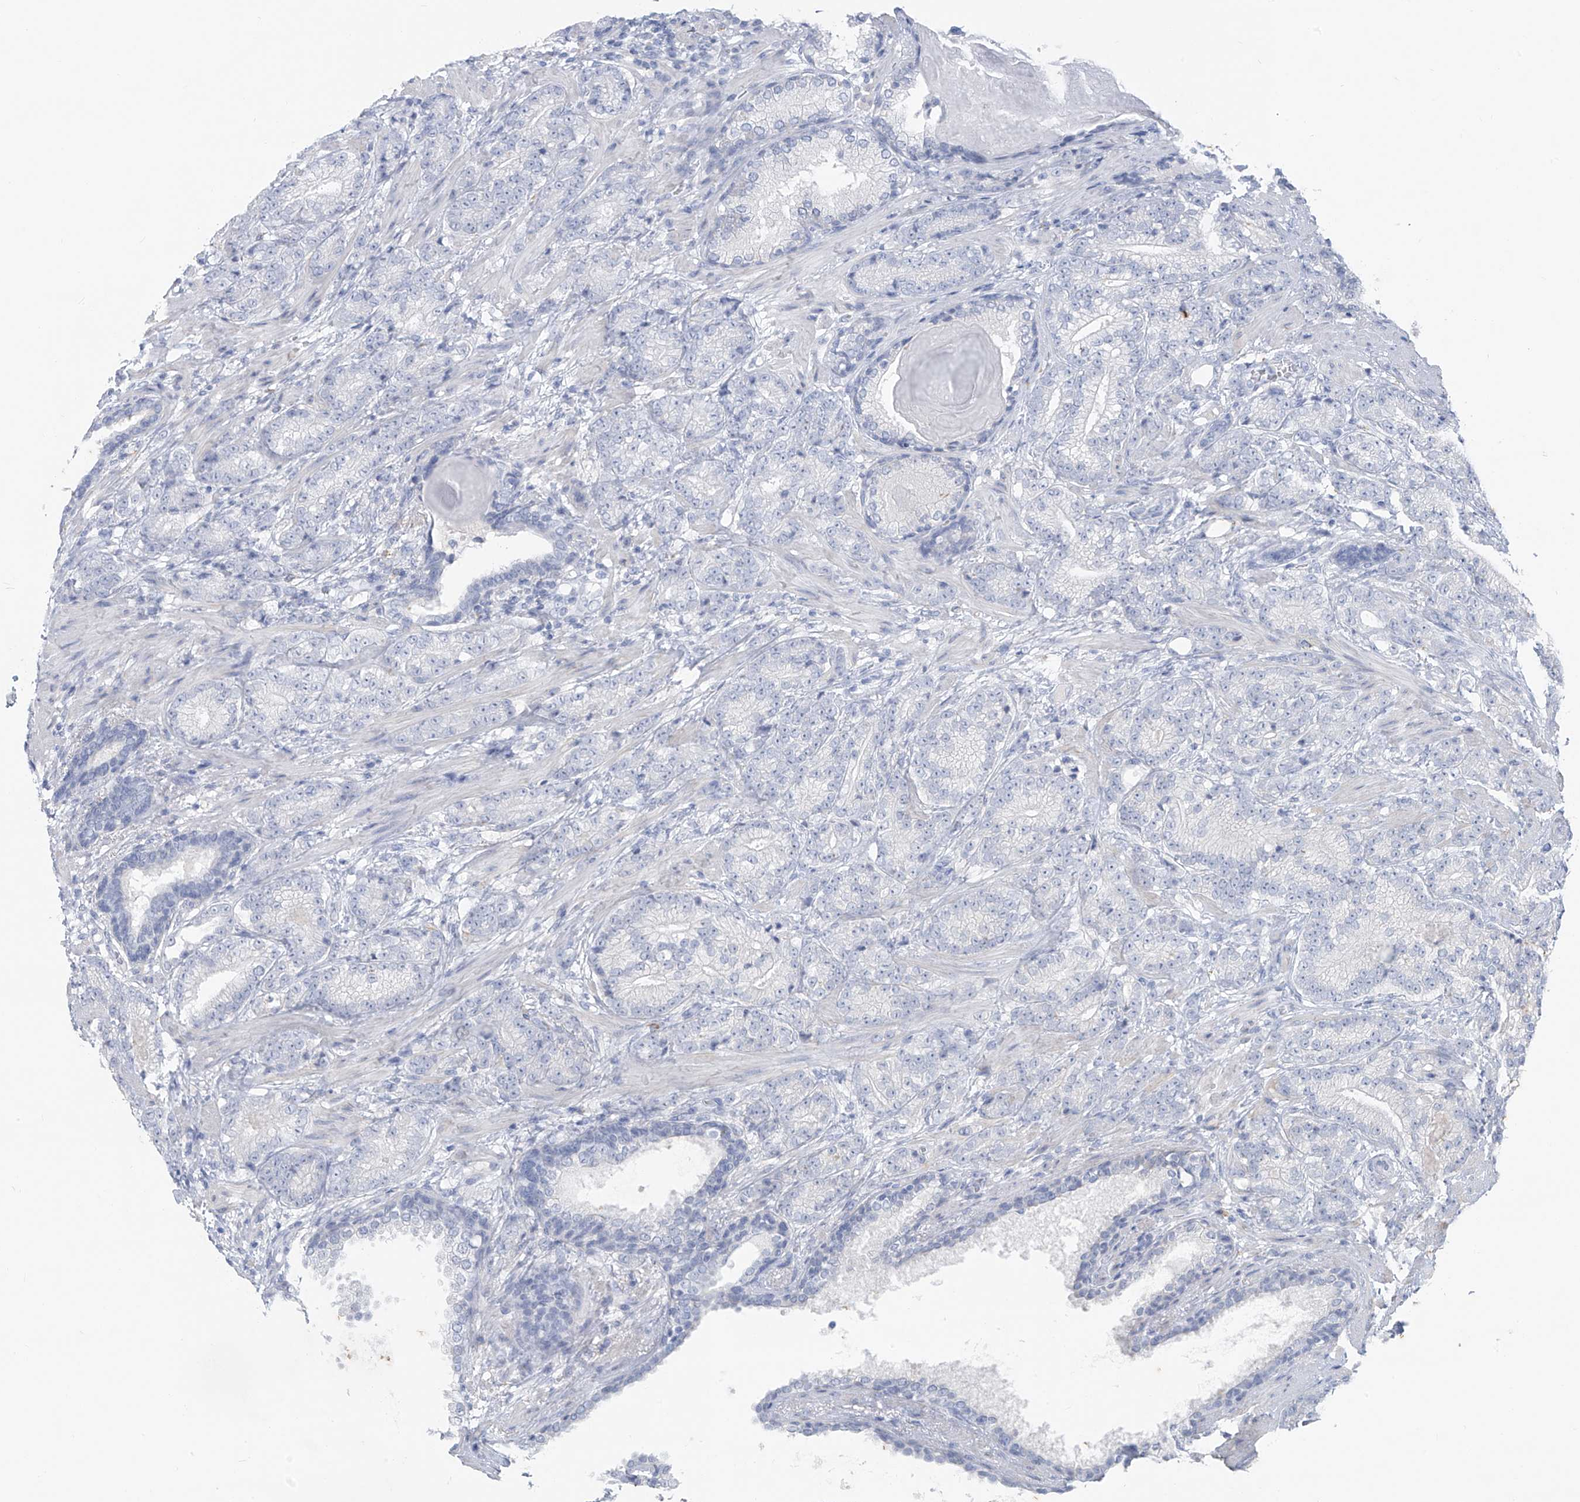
{"staining": {"intensity": "negative", "quantity": "none", "location": "none"}, "tissue": "prostate cancer", "cell_type": "Tumor cells", "image_type": "cancer", "snomed": [{"axis": "morphology", "description": "Adenocarcinoma, High grade"}, {"axis": "topography", "description": "Prostate"}], "caption": "Prostate high-grade adenocarcinoma was stained to show a protein in brown. There is no significant positivity in tumor cells.", "gene": "CX3CR1", "patient": {"sex": "male", "age": 61}}